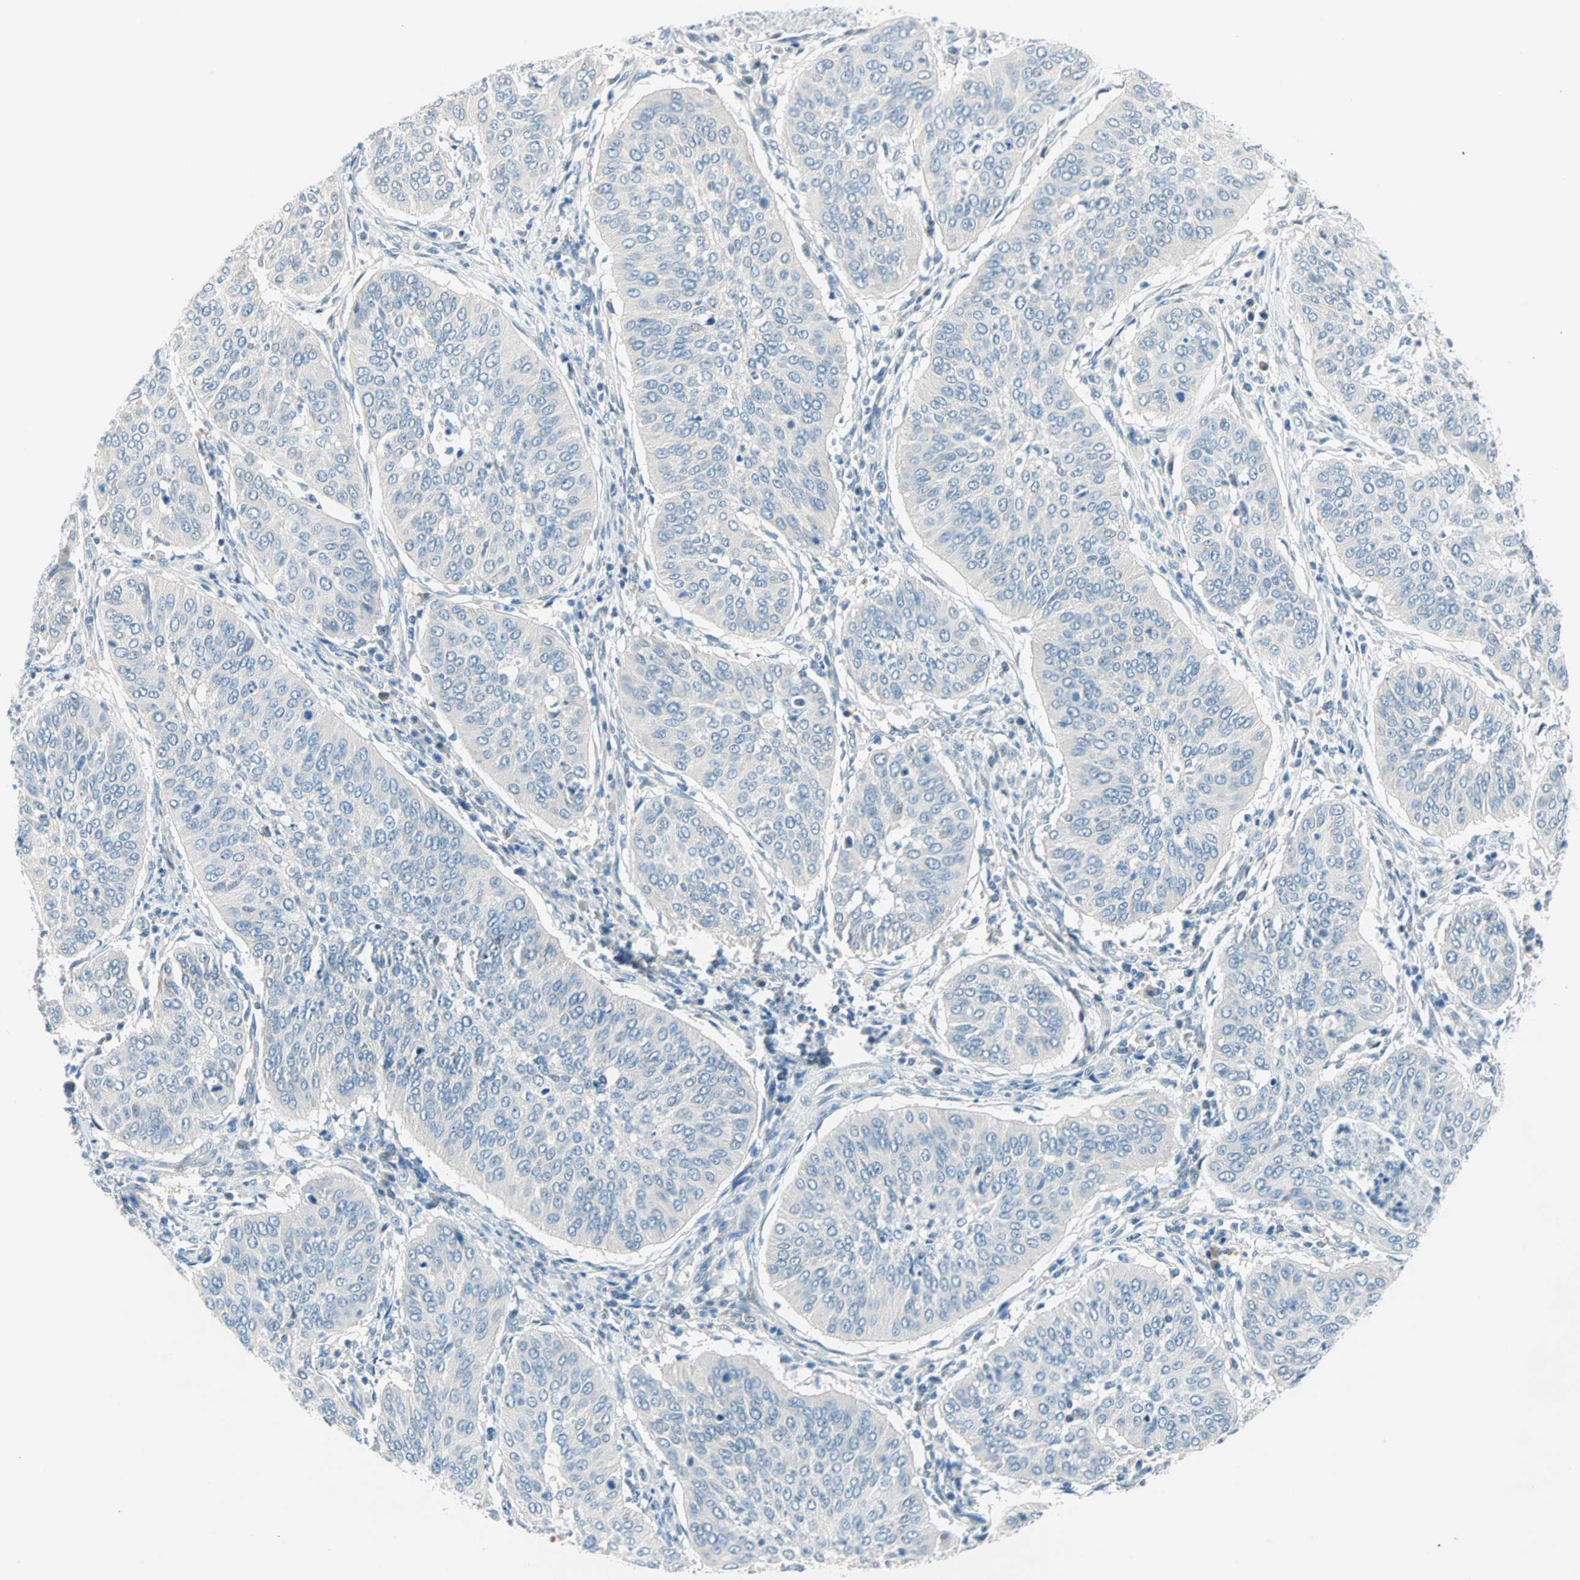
{"staining": {"intensity": "negative", "quantity": "none", "location": "none"}, "tissue": "cervical cancer", "cell_type": "Tumor cells", "image_type": "cancer", "snomed": [{"axis": "morphology", "description": "Normal tissue, NOS"}, {"axis": "morphology", "description": "Squamous cell carcinoma, NOS"}, {"axis": "topography", "description": "Cervix"}], "caption": "Image shows no protein expression in tumor cells of cervical cancer (squamous cell carcinoma) tissue.", "gene": "TMEM163", "patient": {"sex": "female", "age": 39}}